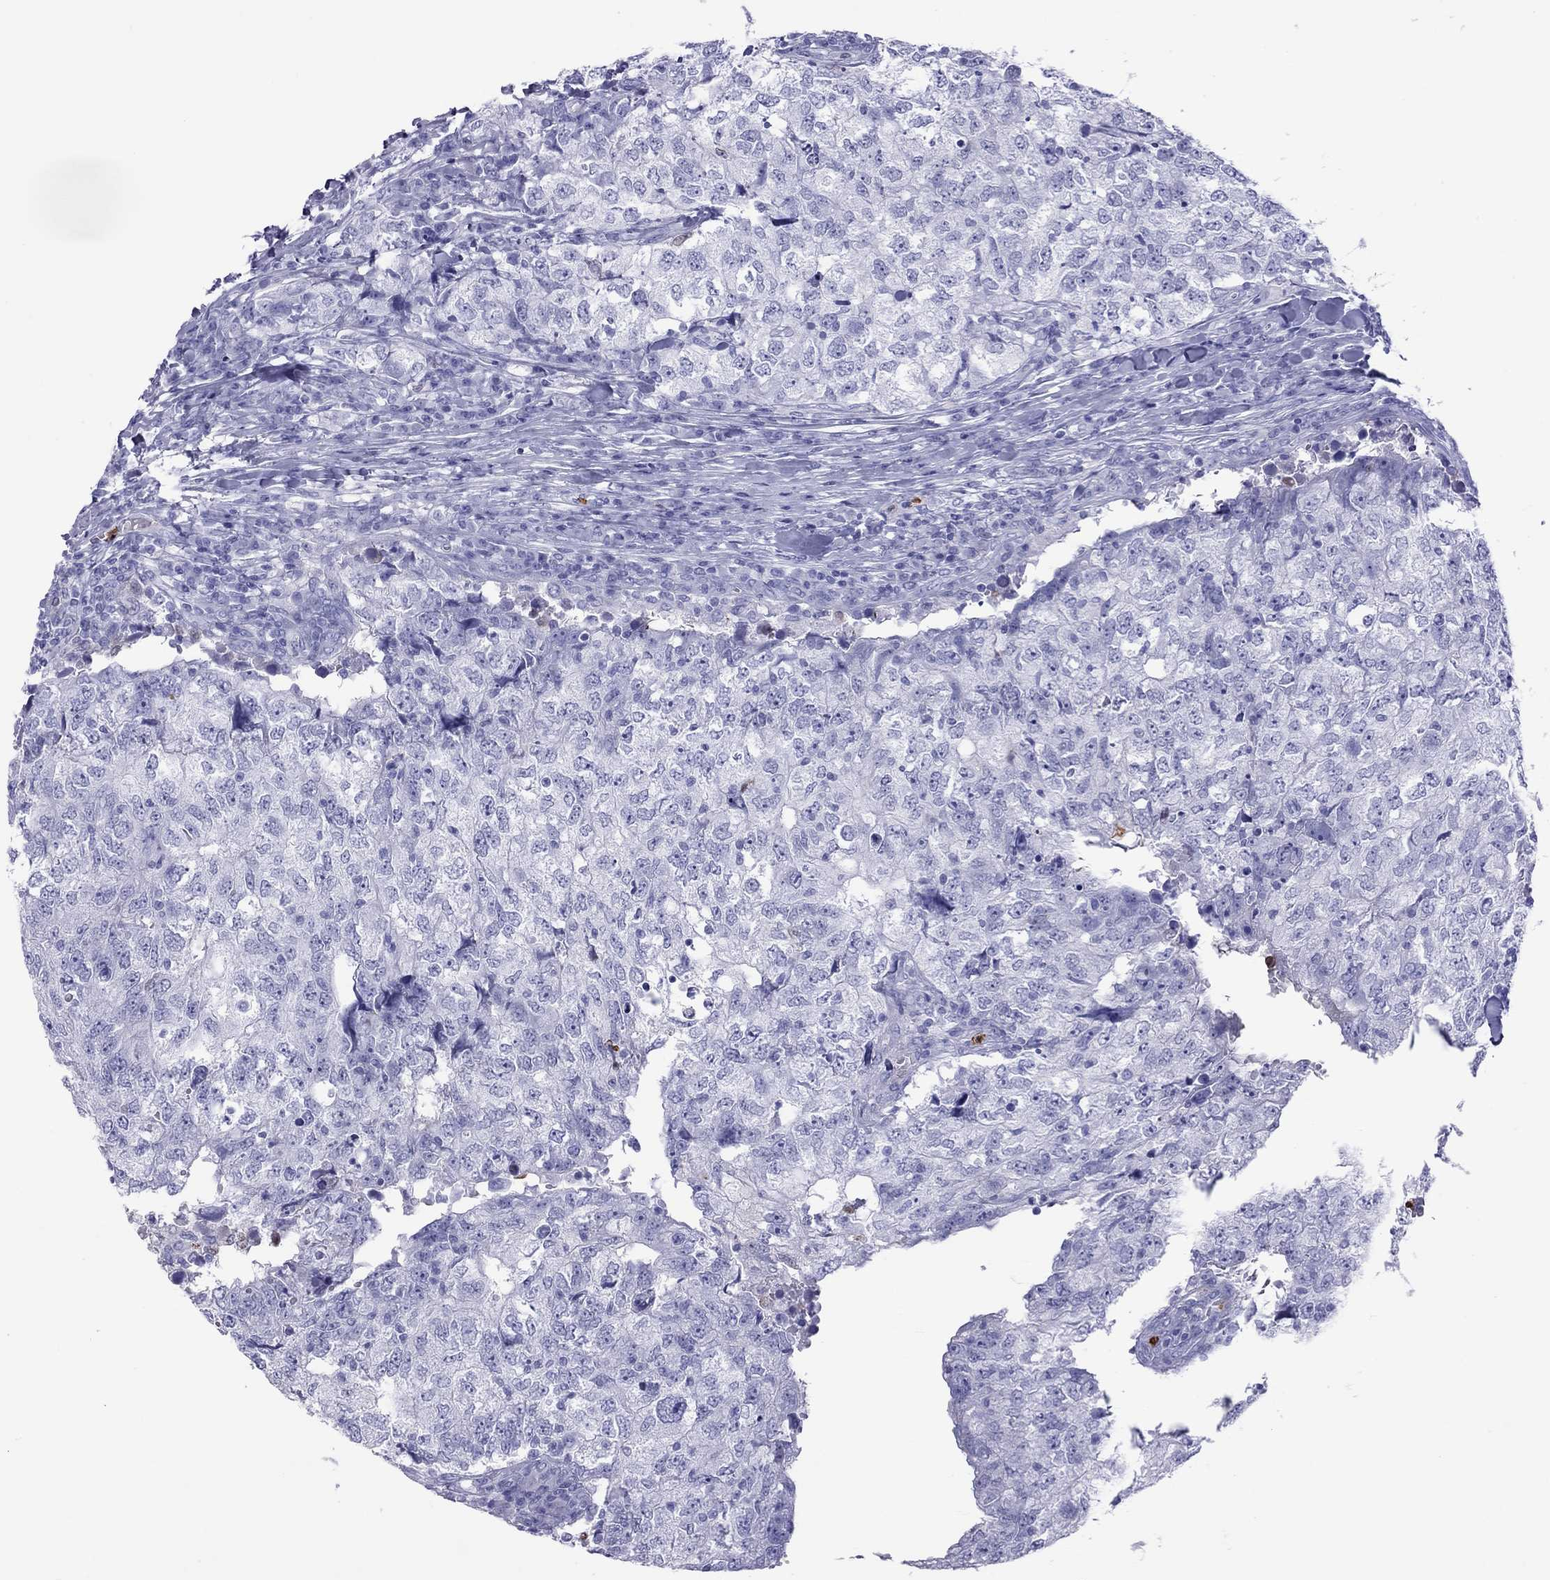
{"staining": {"intensity": "negative", "quantity": "none", "location": "none"}, "tissue": "breast cancer", "cell_type": "Tumor cells", "image_type": "cancer", "snomed": [{"axis": "morphology", "description": "Duct carcinoma"}, {"axis": "topography", "description": "Breast"}], "caption": "IHC of human breast cancer (intraductal carcinoma) displays no positivity in tumor cells.", "gene": "SLAMF1", "patient": {"sex": "female", "age": 30}}